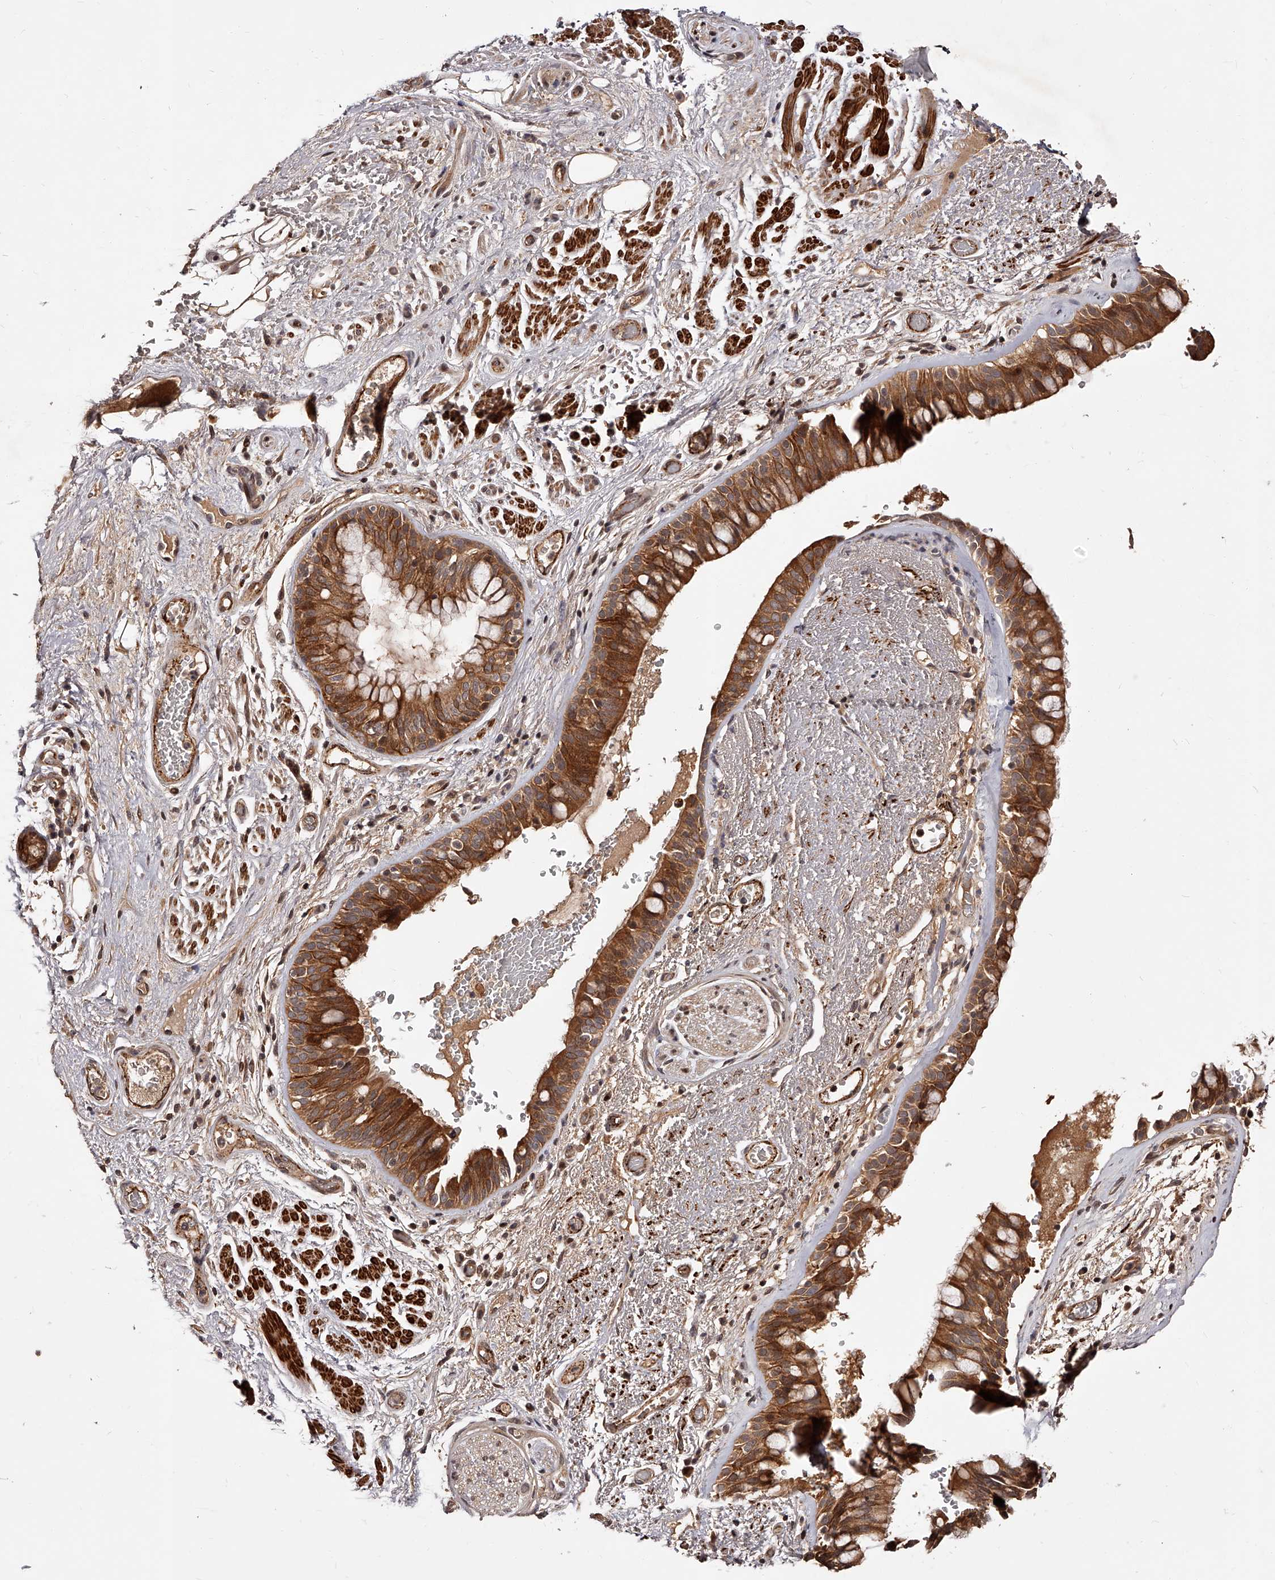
{"staining": {"intensity": "strong", "quantity": ">75%", "location": "cytoplasmic/membranous"}, "tissue": "bronchus", "cell_type": "Respiratory epithelial cells", "image_type": "normal", "snomed": [{"axis": "morphology", "description": "Normal tissue, NOS"}, {"axis": "morphology", "description": "Squamous cell carcinoma, NOS"}, {"axis": "topography", "description": "Lymph node"}, {"axis": "topography", "description": "Bronchus"}, {"axis": "topography", "description": "Lung"}], "caption": "IHC staining of normal bronchus, which demonstrates high levels of strong cytoplasmic/membranous positivity in about >75% of respiratory epithelial cells indicating strong cytoplasmic/membranous protein positivity. The staining was performed using DAB (brown) for protein detection and nuclei were counterstained in hematoxylin (blue).", "gene": "CUL7", "patient": {"sex": "male", "age": 66}}